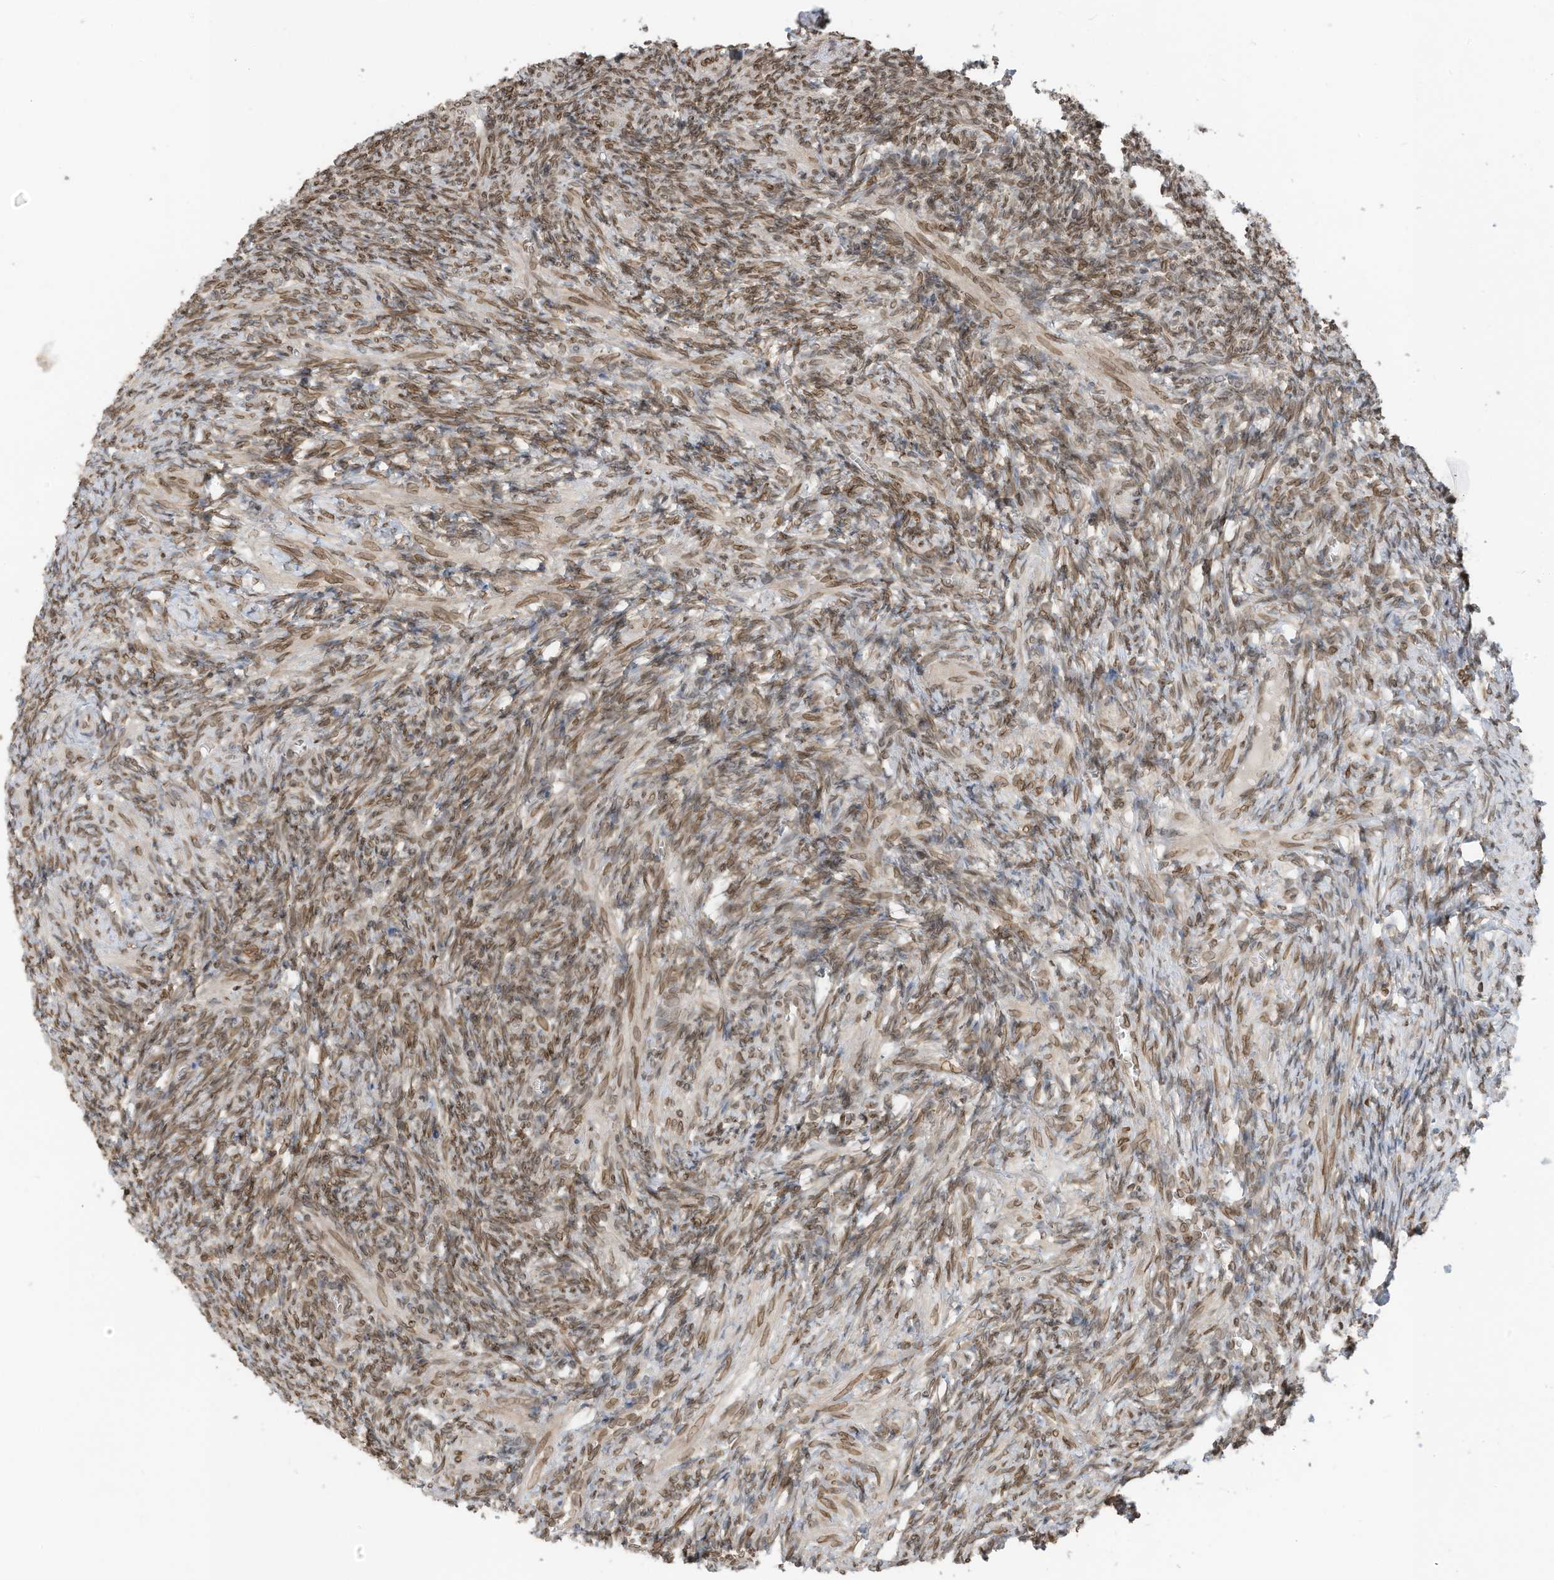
{"staining": {"intensity": "weak", "quantity": ">75%", "location": "cytoplasmic/membranous"}, "tissue": "ovary", "cell_type": "Follicle cells", "image_type": "normal", "snomed": [{"axis": "morphology", "description": "Normal tissue, NOS"}, {"axis": "topography", "description": "Ovary"}], "caption": "A brown stain shows weak cytoplasmic/membranous staining of a protein in follicle cells of normal human ovary. (Stains: DAB in brown, nuclei in blue, Microscopy: brightfield microscopy at high magnification).", "gene": "RABL3", "patient": {"sex": "female", "age": 27}}